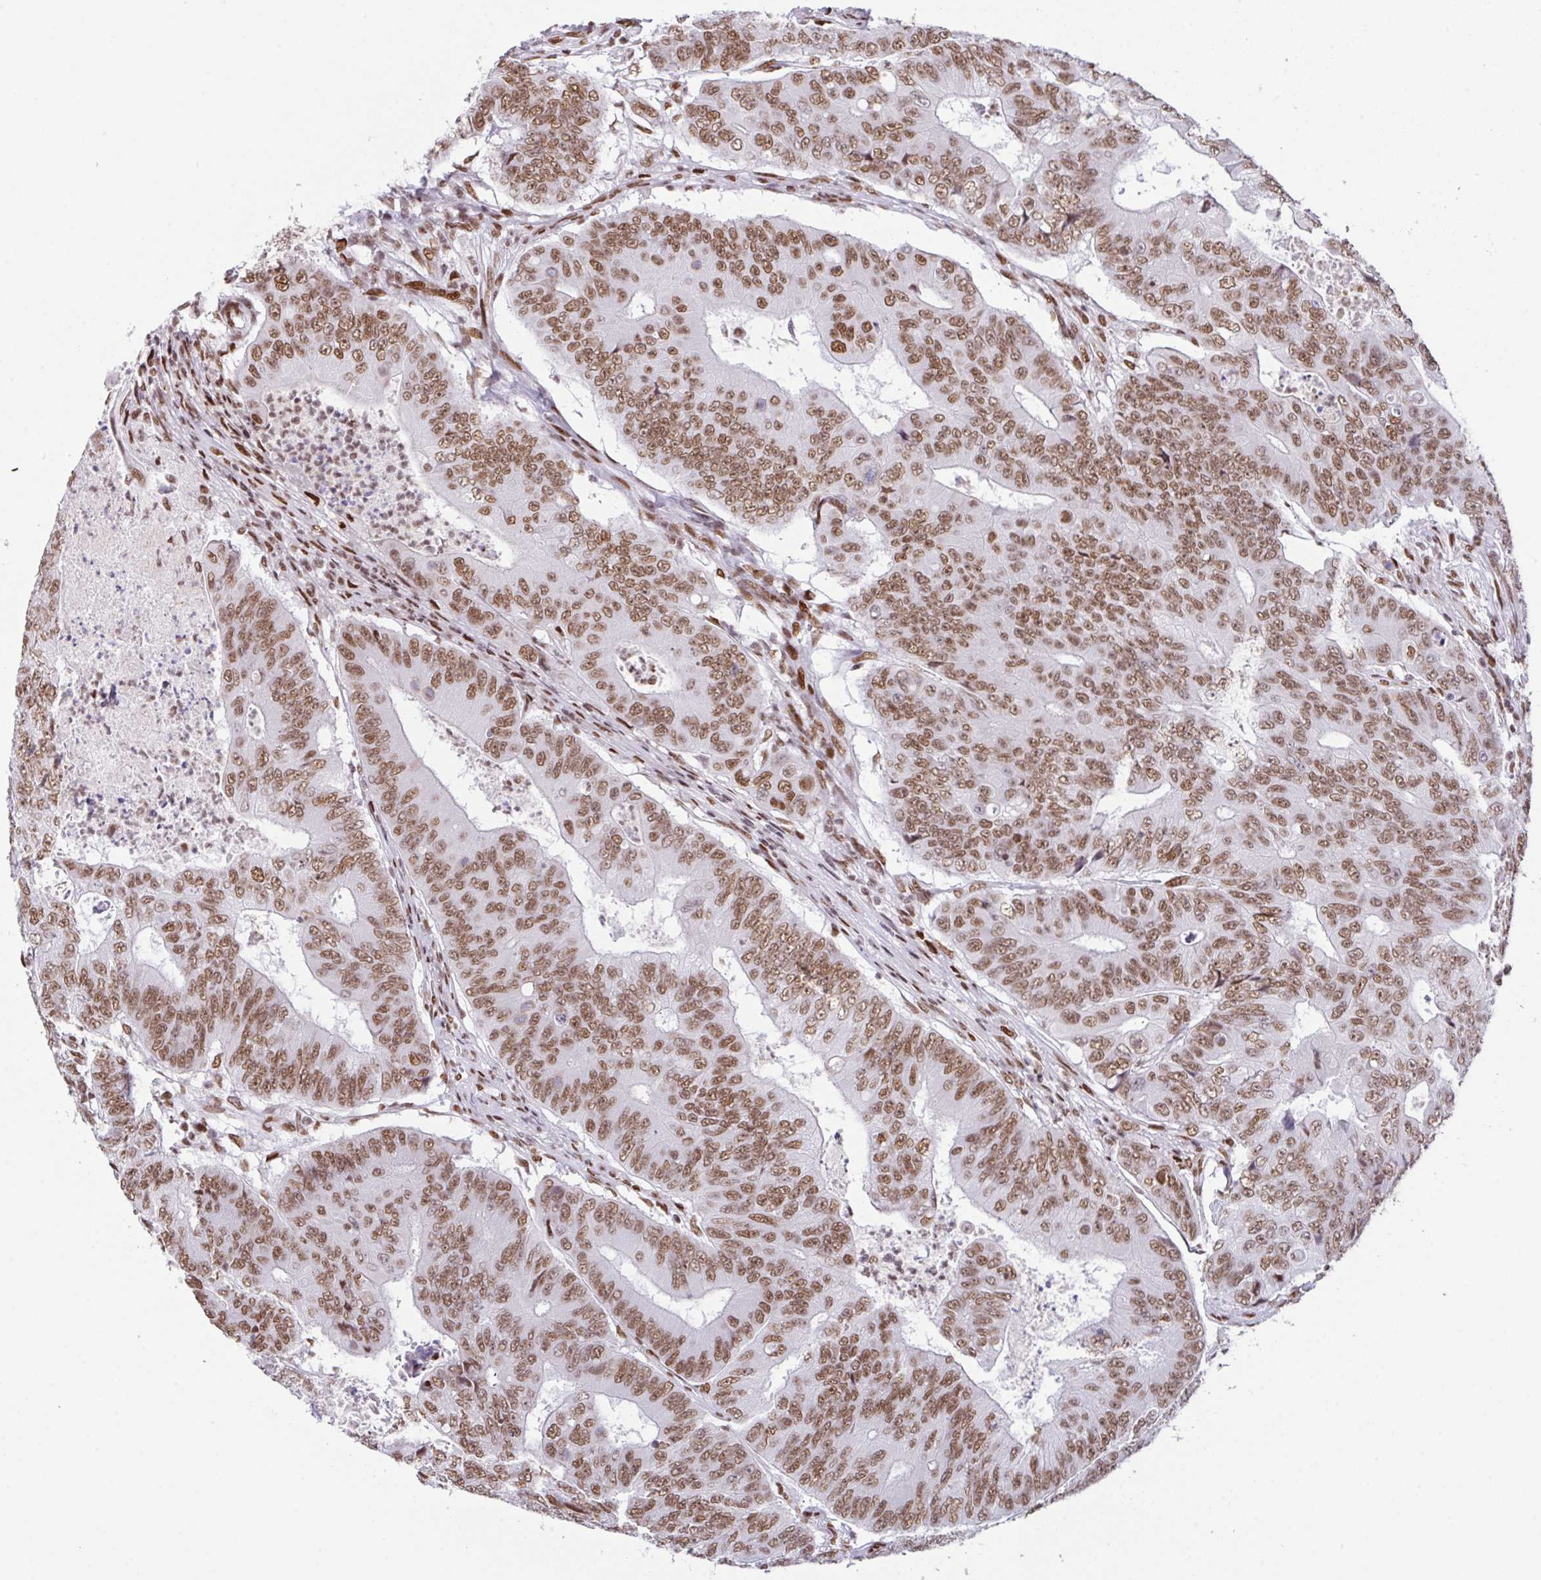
{"staining": {"intensity": "moderate", "quantity": ">75%", "location": "nuclear"}, "tissue": "colorectal cancer", "cell_type": "Tumor cells", "image_type": "cancer", "snomed": [{"axis": "morphology", "description": "Adenocarcinoma, NOS"}, {"axis": "topography", "description": "Colon"}], "caption": "Immunohistochemical staining of human adenocarcinoma (colorectal) reveals medium levels of moderate nuclear positivity in about >75% of tumor cells.", "gene": "CLP1", "patient": {"sex": "female", "age": 48}}